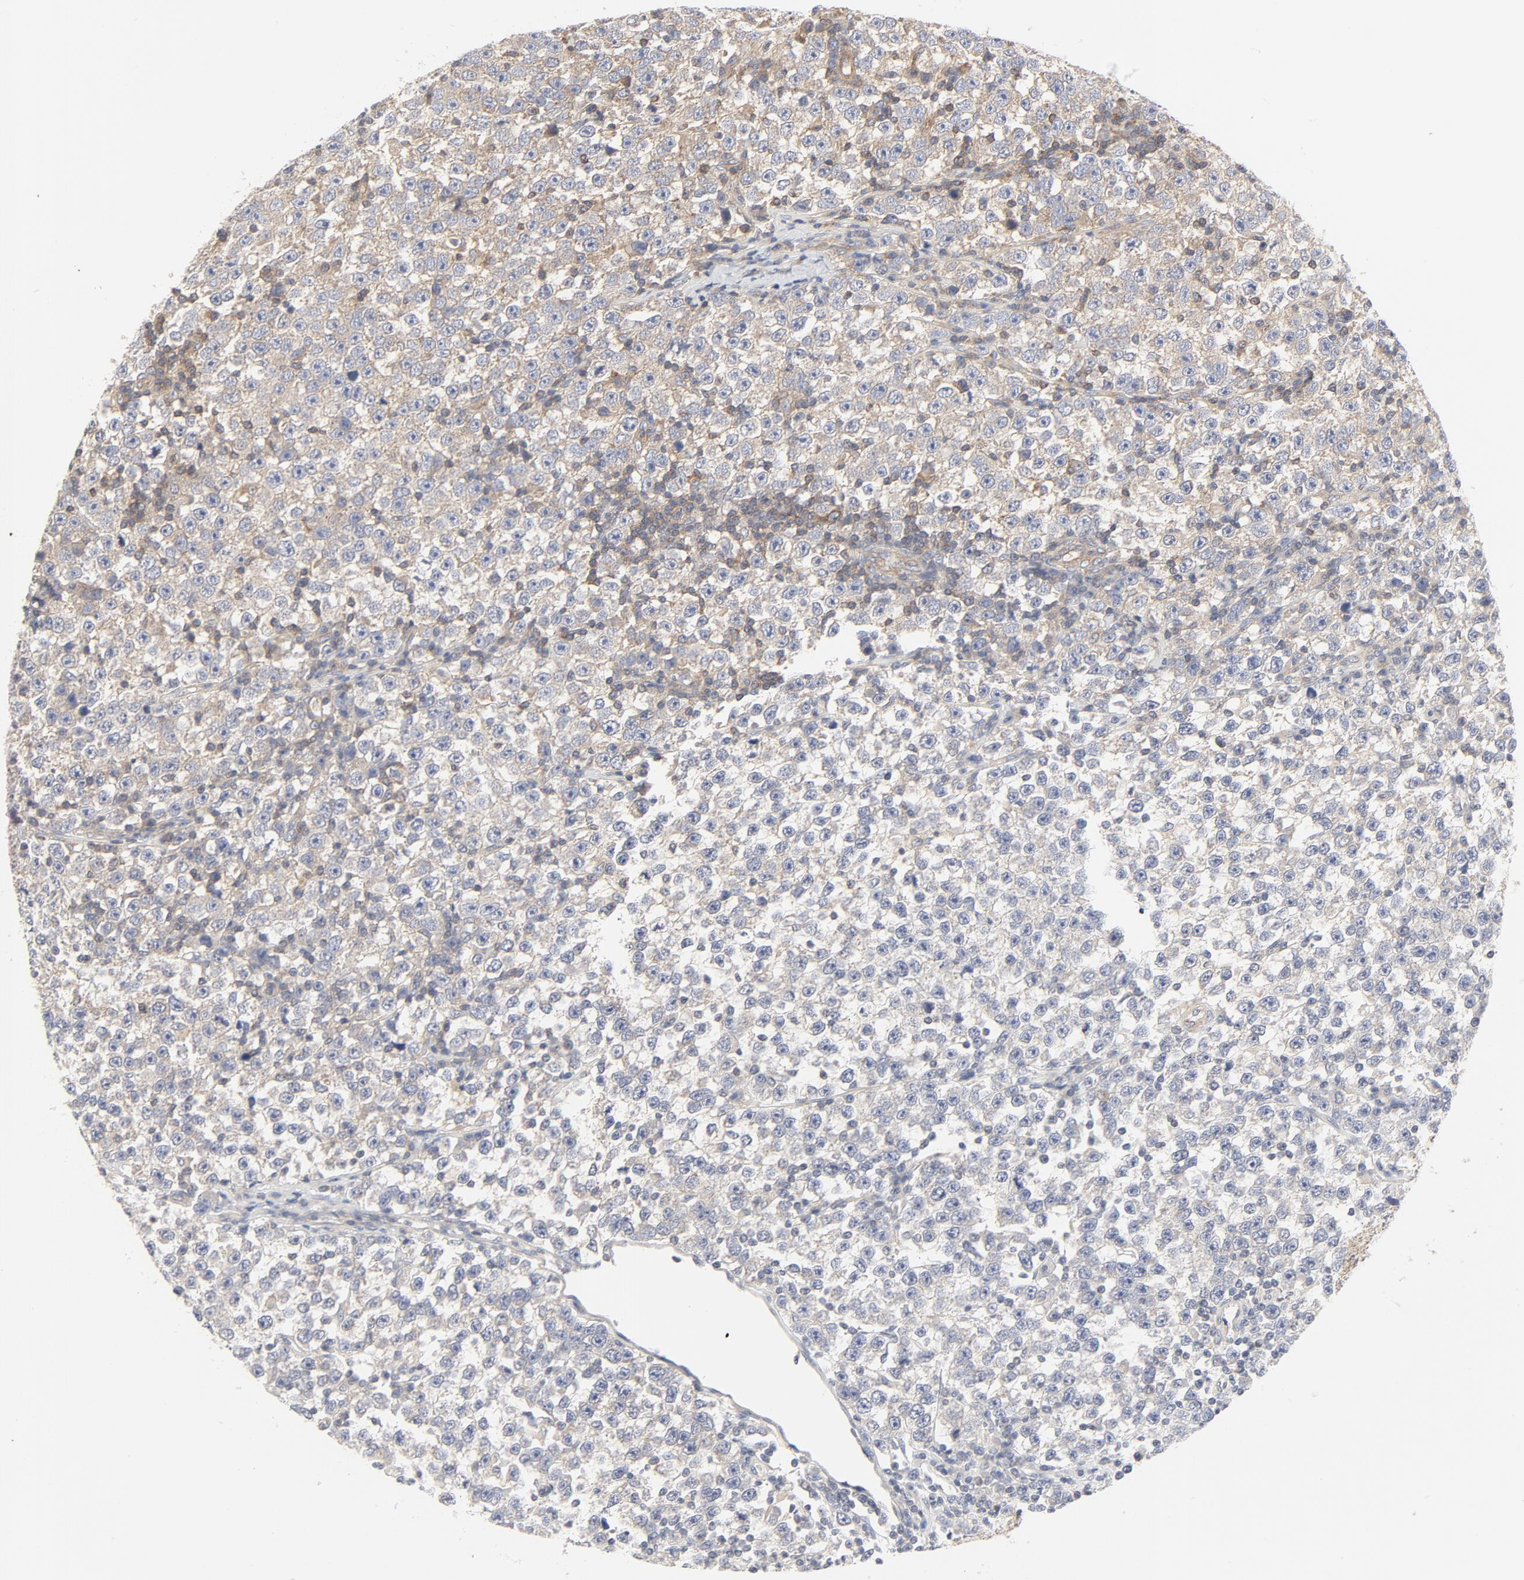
{"staining": {"intensity": "moderate", "quantity": "<25%", "location": "cytoplasmic/membranous"}, "tissue": "testis cancer", "cell_type": "Tumor cells", "image_type": "cancer", "snomed": [{"axis": "morphology", "description": "Seminoma, NOS"}, {"axis": "topography", "description": "Testis"}], "caption": "An image of human testis seminoma stained for a protein displays moderate cytoplasmic/membranous brown staining in tumor cells. Immunohistochemistry stains the protein in brown and the nuclei are stained blue.", "gene": "RABEP1", "patient": {"sex": "male", "age": 43}}